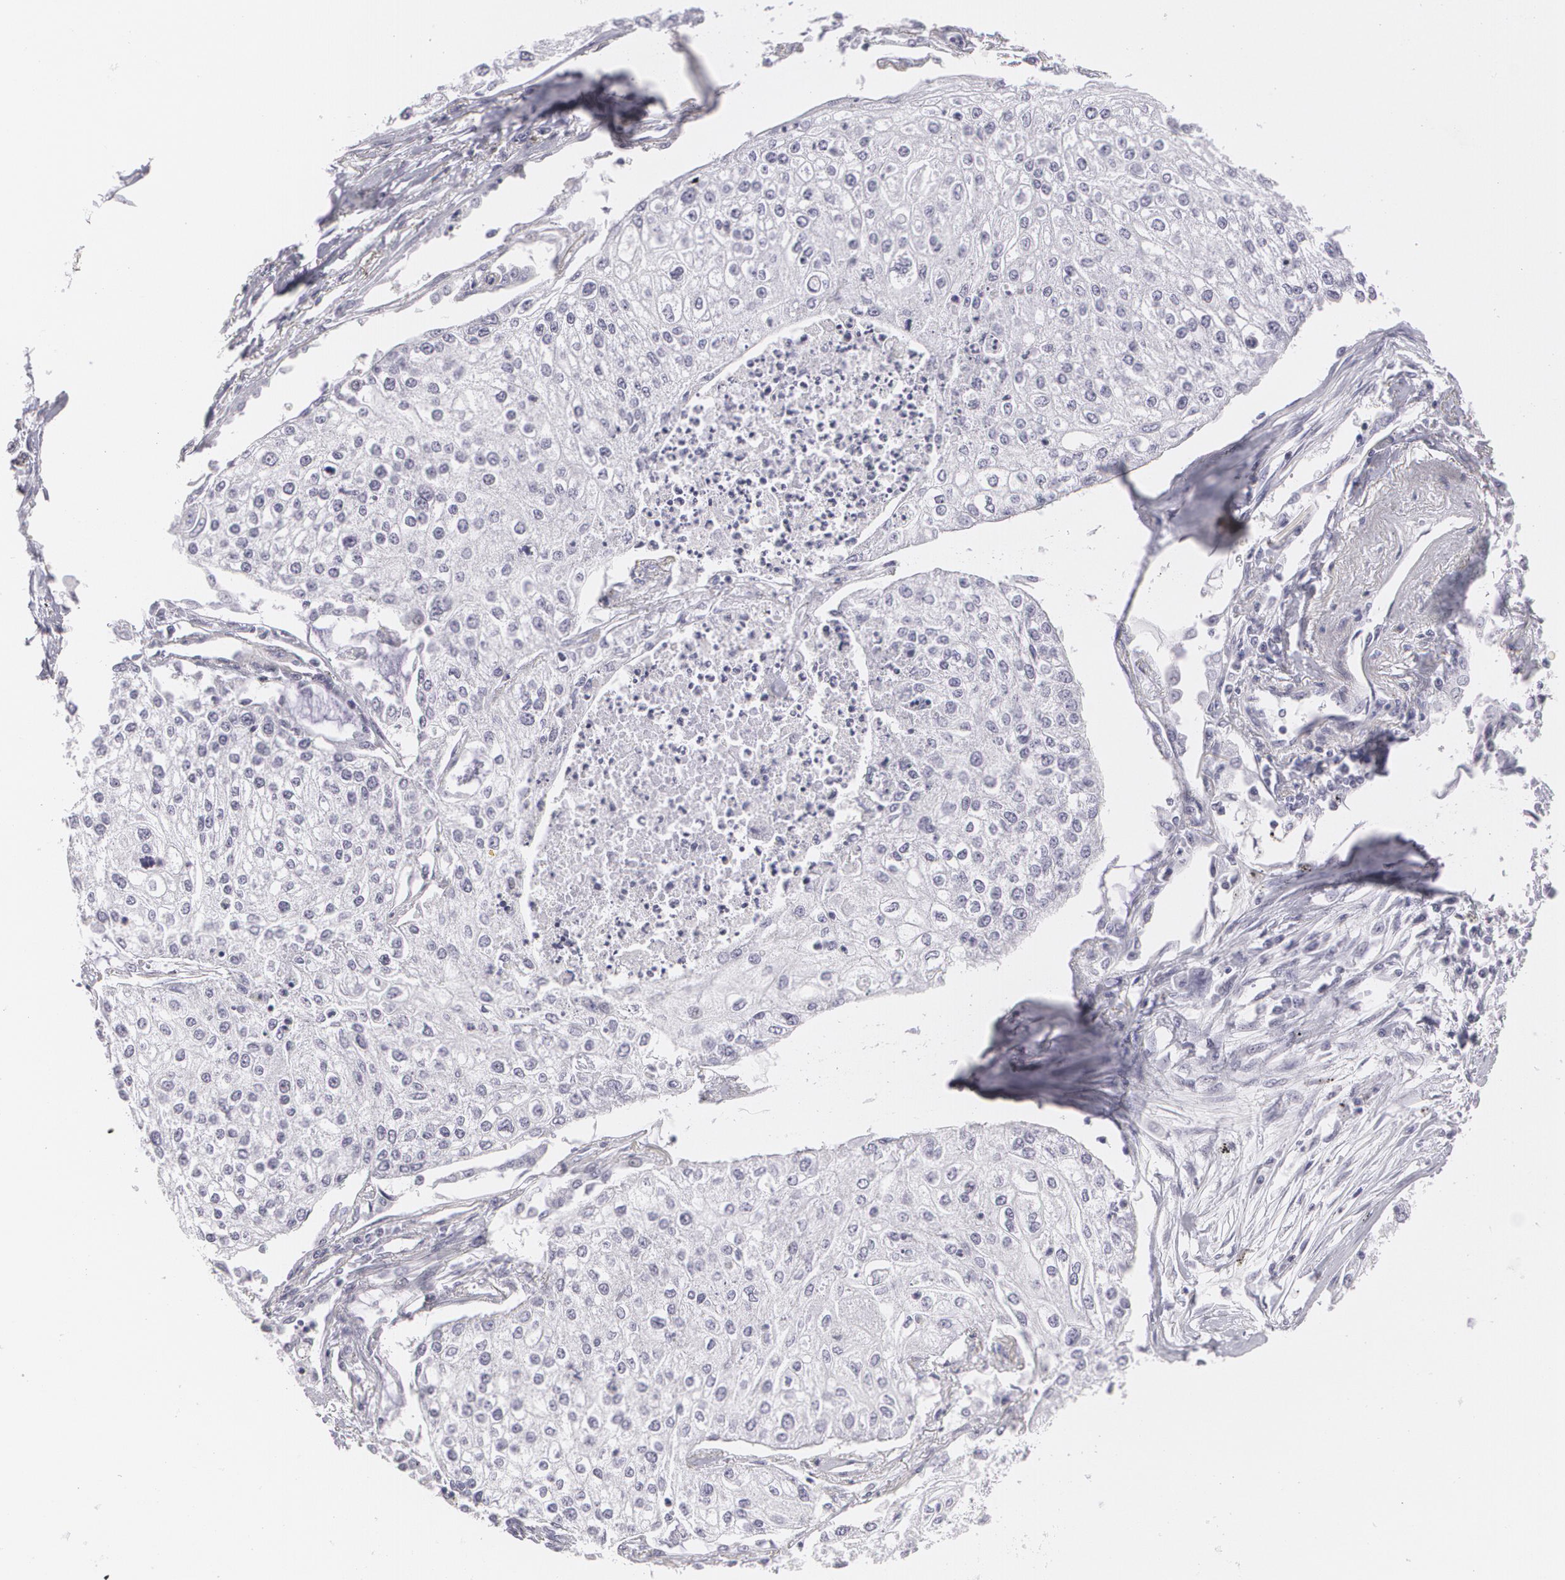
{"staining": {"intensity": "negative", "quantity": "none", "location": "none"}, "tissue": "lung cancer", "cell_type": "Tumor cells", "image_type": "cancer", "snomed": [{"axis": "morphology", "description": "Squamous cell carcinoma, NOS"}, {"axis": "topography", "description": "Lung"}], "caption": "This is an IHC image of human squamous cell carcinoma (lung). There is no staining in tumor cells.", "gene": "MBNL3", "patient": {"sex": "male", "age": 75}}